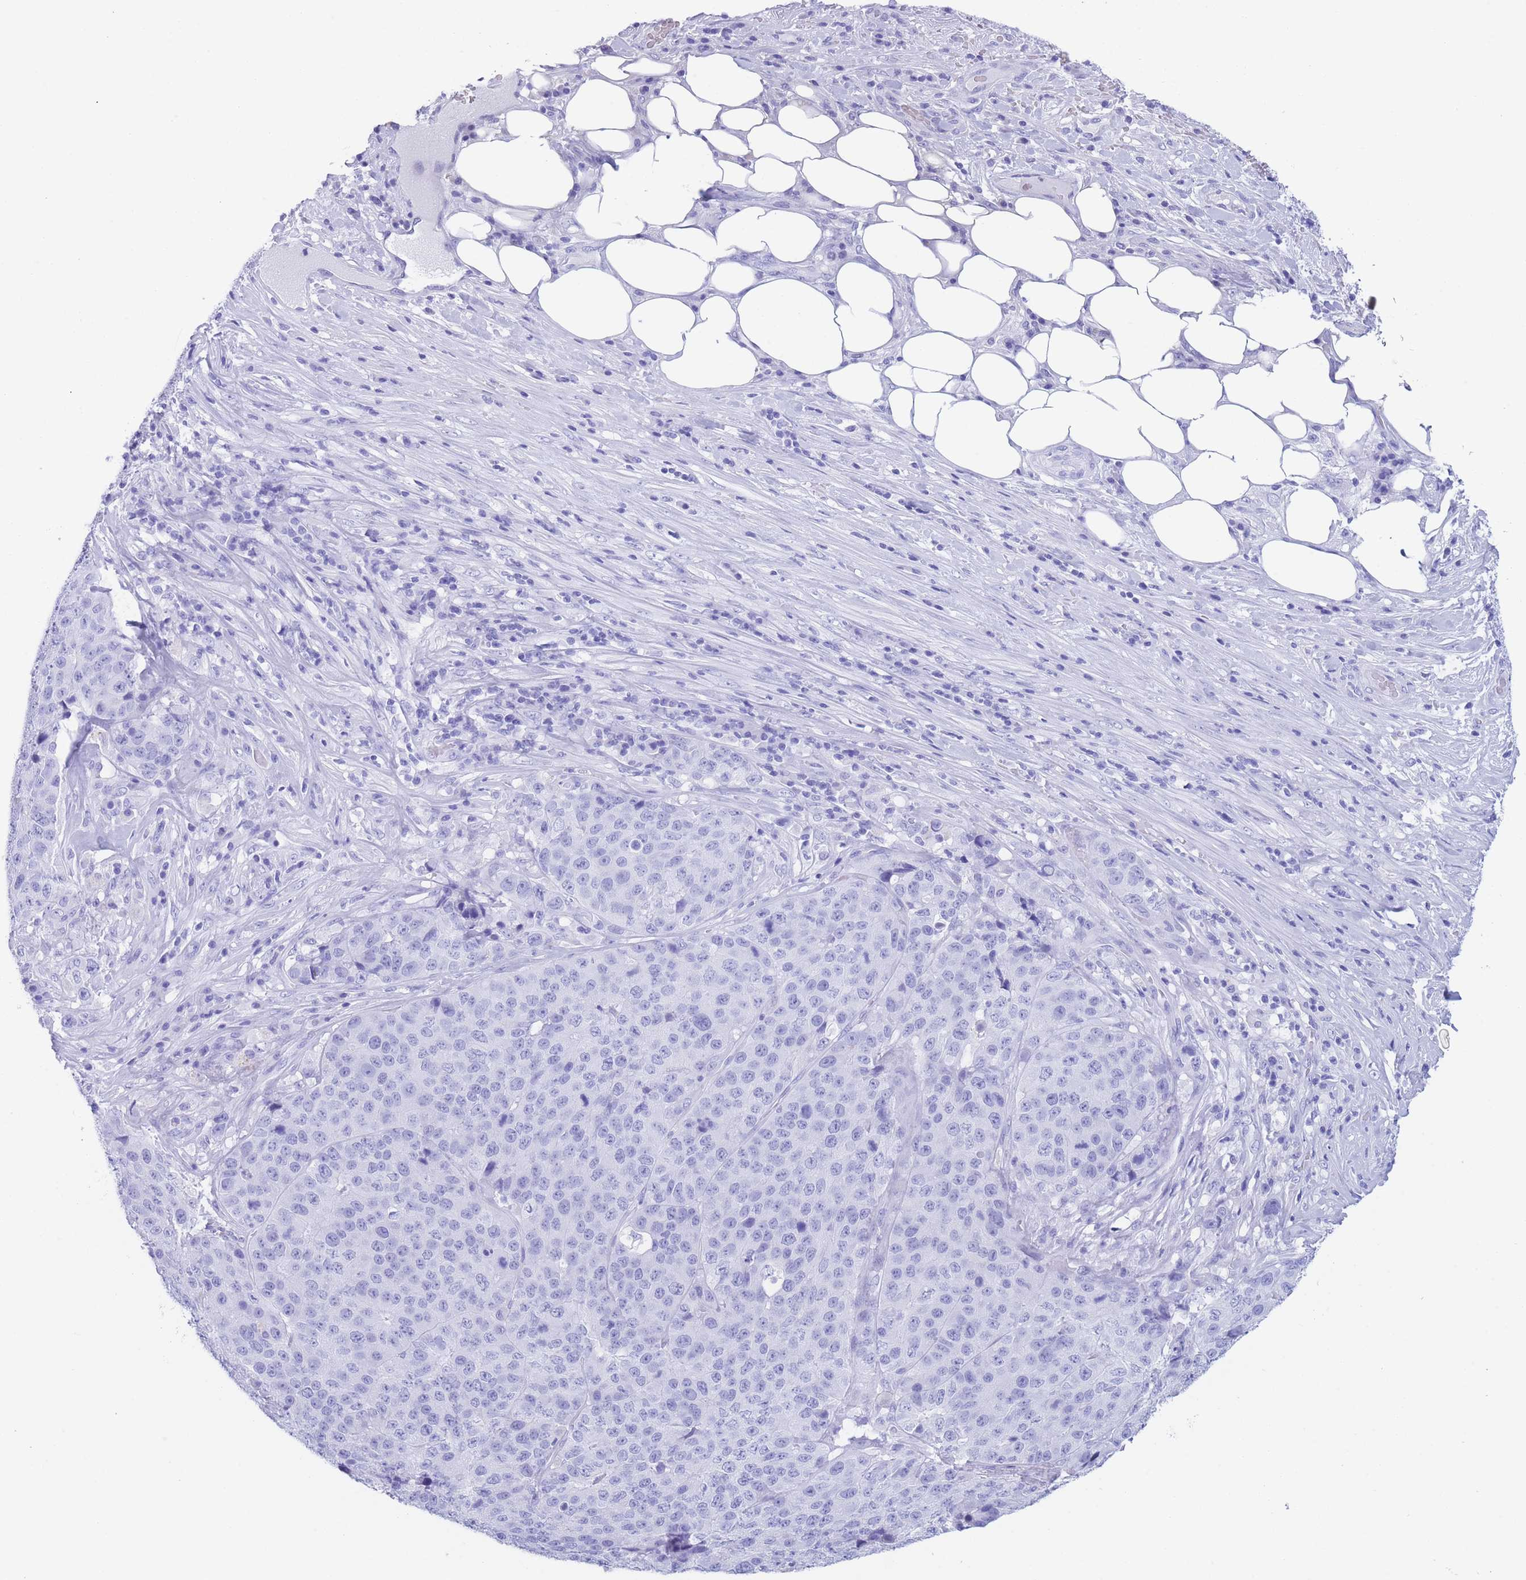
{"staining": {"intensity": "negative", "quantity": "none", "location": "none"}, "tissue": "stomach cancer", "cell_type": "Tumor cells", "image_type": "cancer", "snomed": [{"axis": "morphology", "description": "Adenocarcinoma, NOS"}, {"axis": "topography", "description": "Stomach"}], "caption": "A high-resolution micrograph shows immunohistochemistry staining of stomach cancer, which reveals no significant staining in tumor cells.", "gene": "SLCO1B3", "patient": {"sex": "male", "age": 71}}